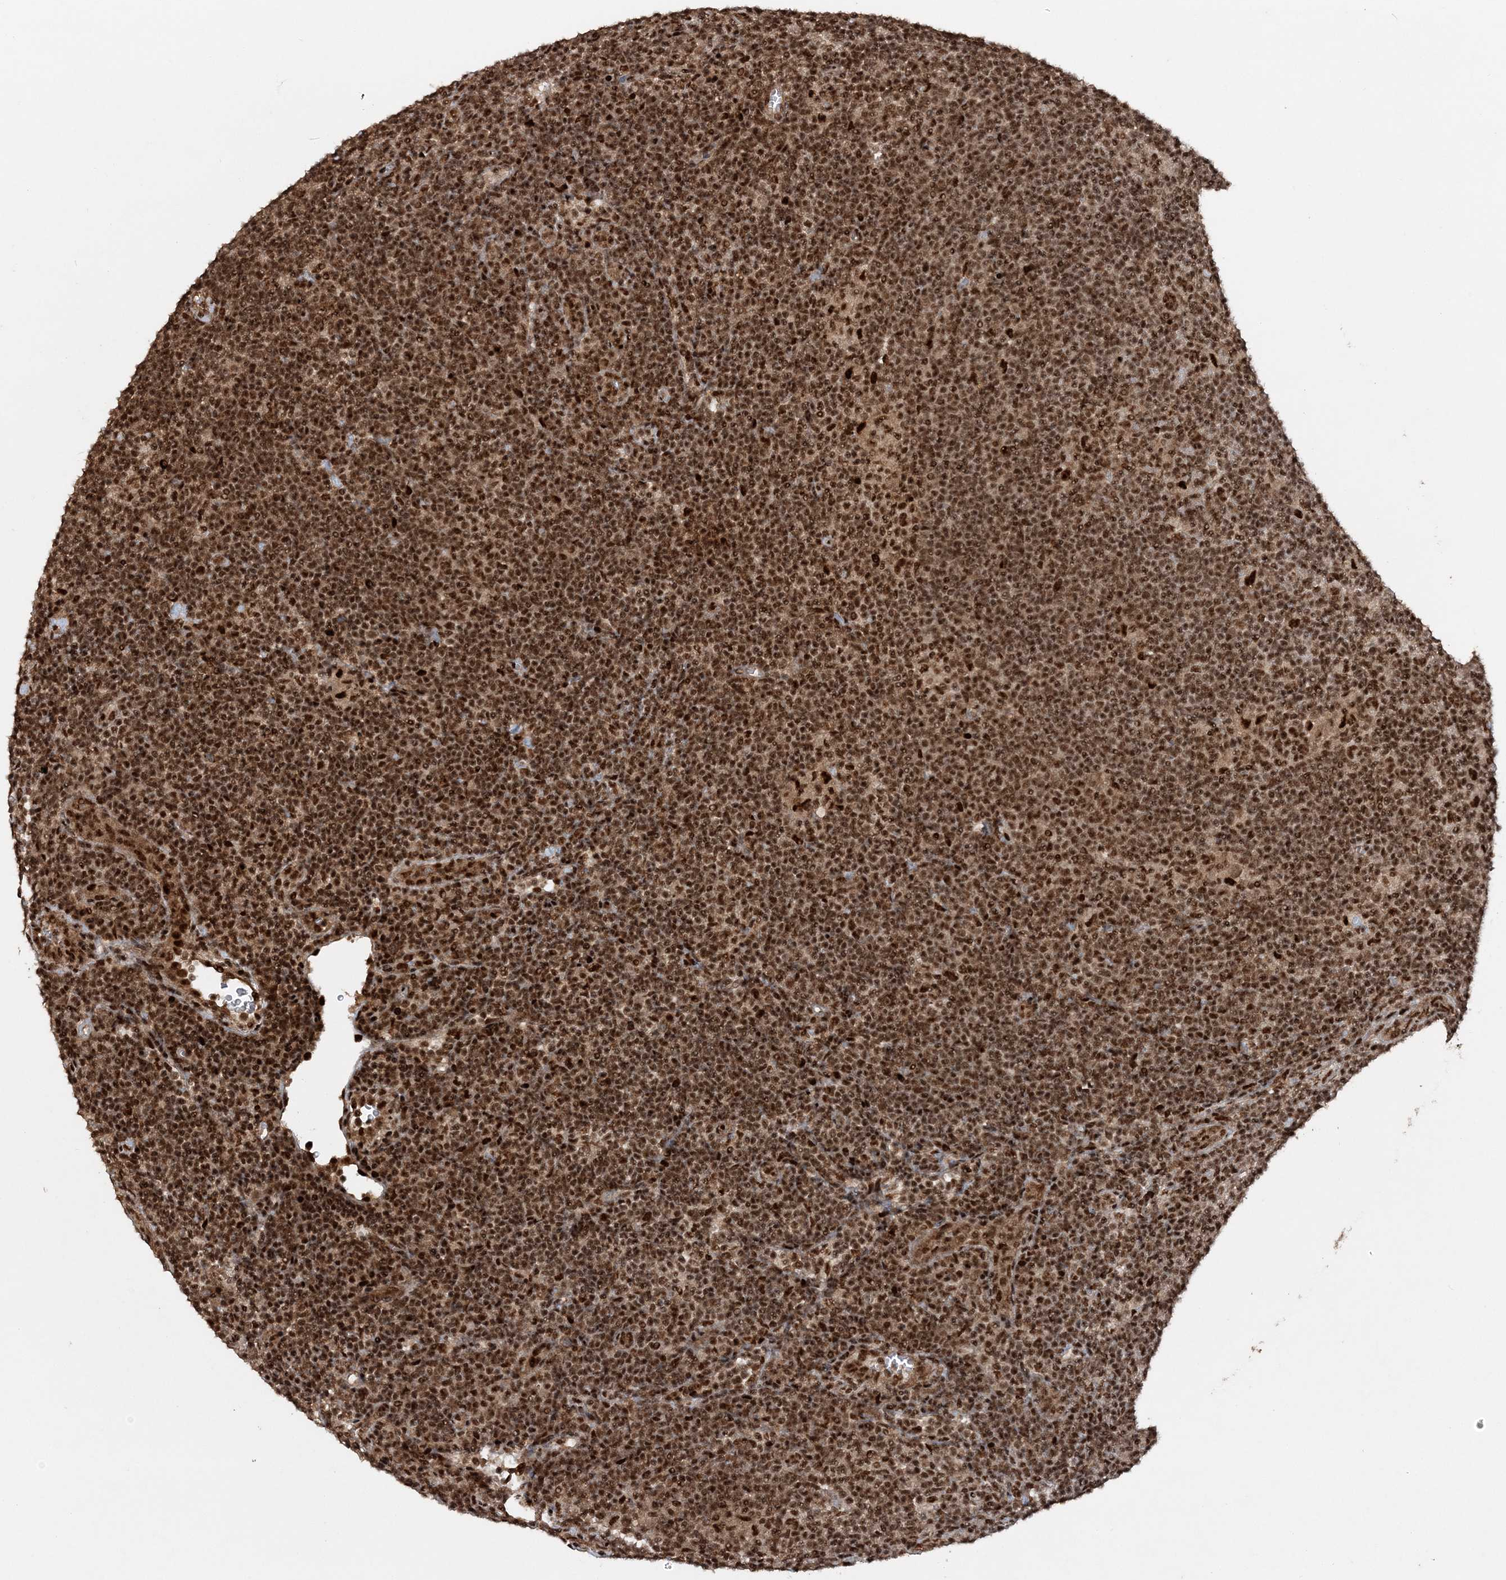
{"staining": {"intensity": "strong", "quantity": ">75%", "location": "nuclear"}, "tissue": "lymphoma", "cell_type": "Tumor cells", "image_type": "cancer", "snomed": [{"axis": "morphology", "description": "Hodgkin's disease, NOS"}, {"axis": "topography", "description": "Lymph node"}], "caption": "Immunohistochemical staining of Hodgkin's disease displays high levels of strong nuclear positivity in approximately >75% of tumor cells.", "gene": "EXOSC8", "patient": {"sex": "female", "age": 57}}